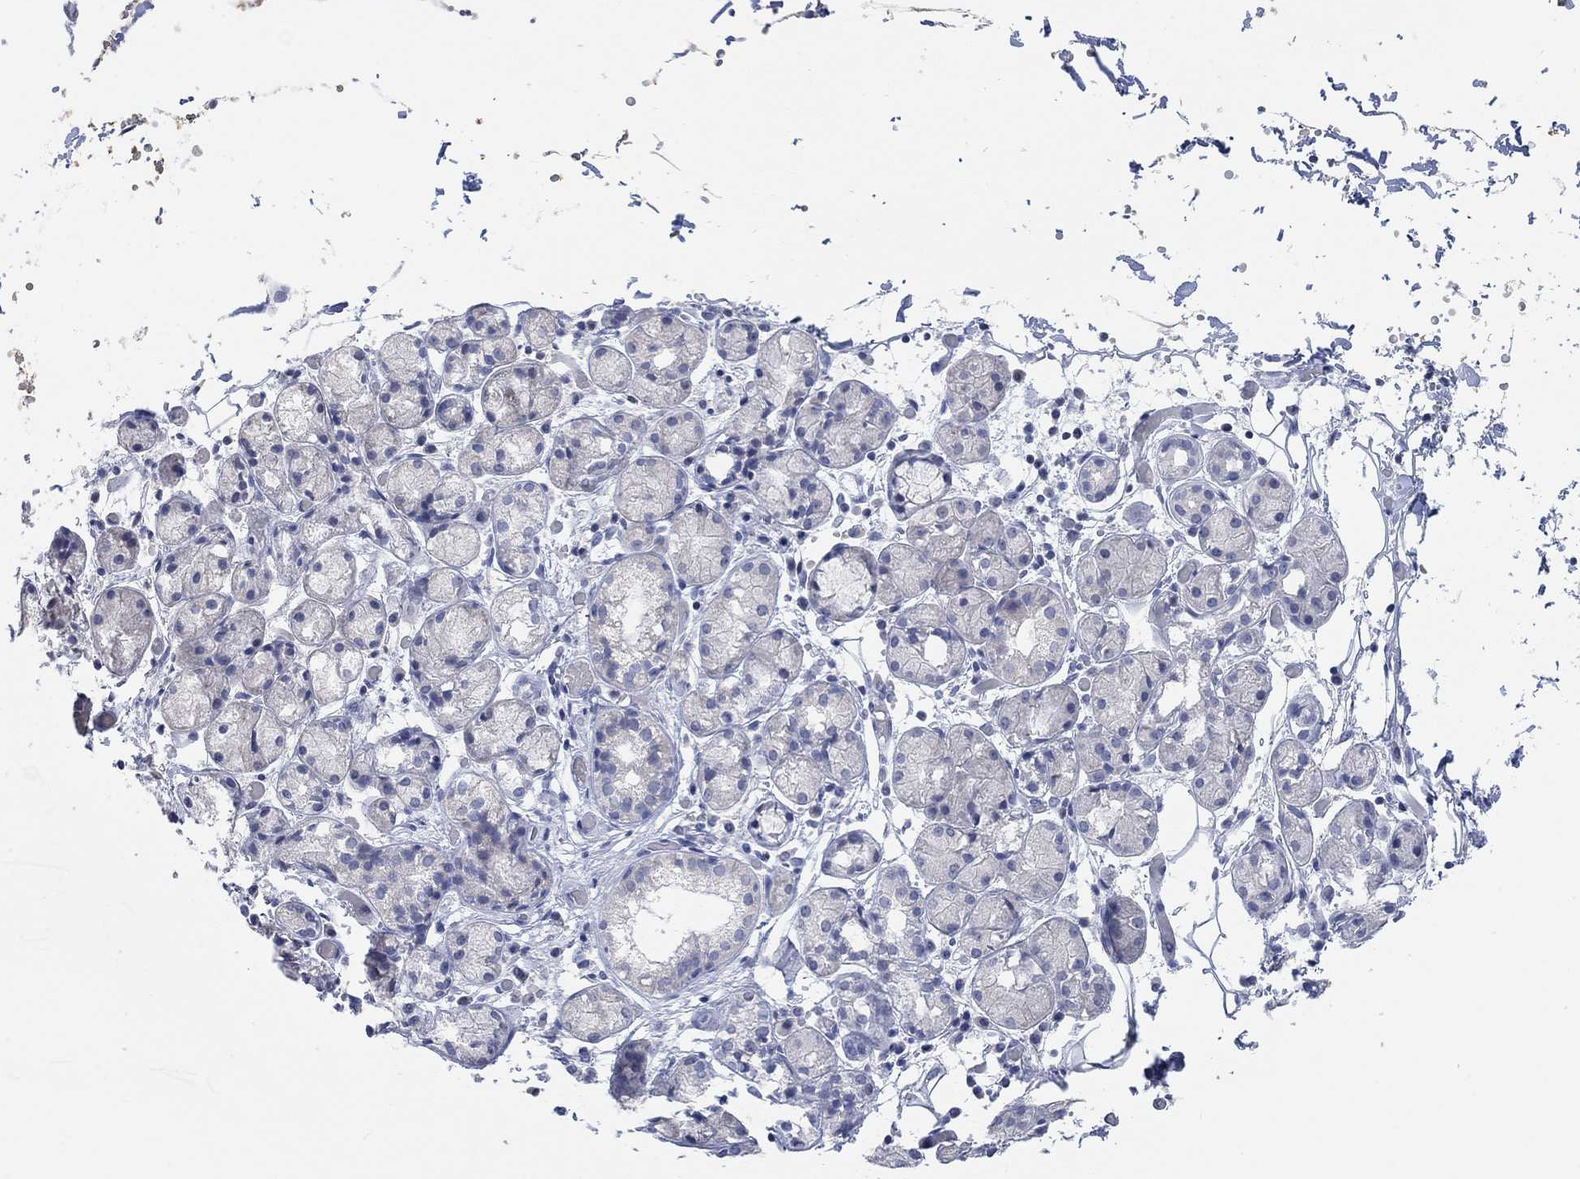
{"staining": {"intensity": "negative", "quantity": "none", "location": "none"}, "tissue": "salivary gland", "cell_type": "Glandular cells", "image_type": "normal", "snomed": [{"axis": "morphology", "description": "Normal tissue, NOS"}, {"axis": "topography", "description": "Salivary gland"}, {"axis": "topography", "description": "Peripheral nerve tissue"}], "caption": "Salivary gland was stained to show a protein in brown. There is no significant staining in glandular cells. (Brightfield microscopy of DAB (3,3'-diaminobenzidine) immunohistochemistry (IHC) at high magnification).", "gene": "ATP6V1E2", "patient": {"sex": "male", "age": 71}}